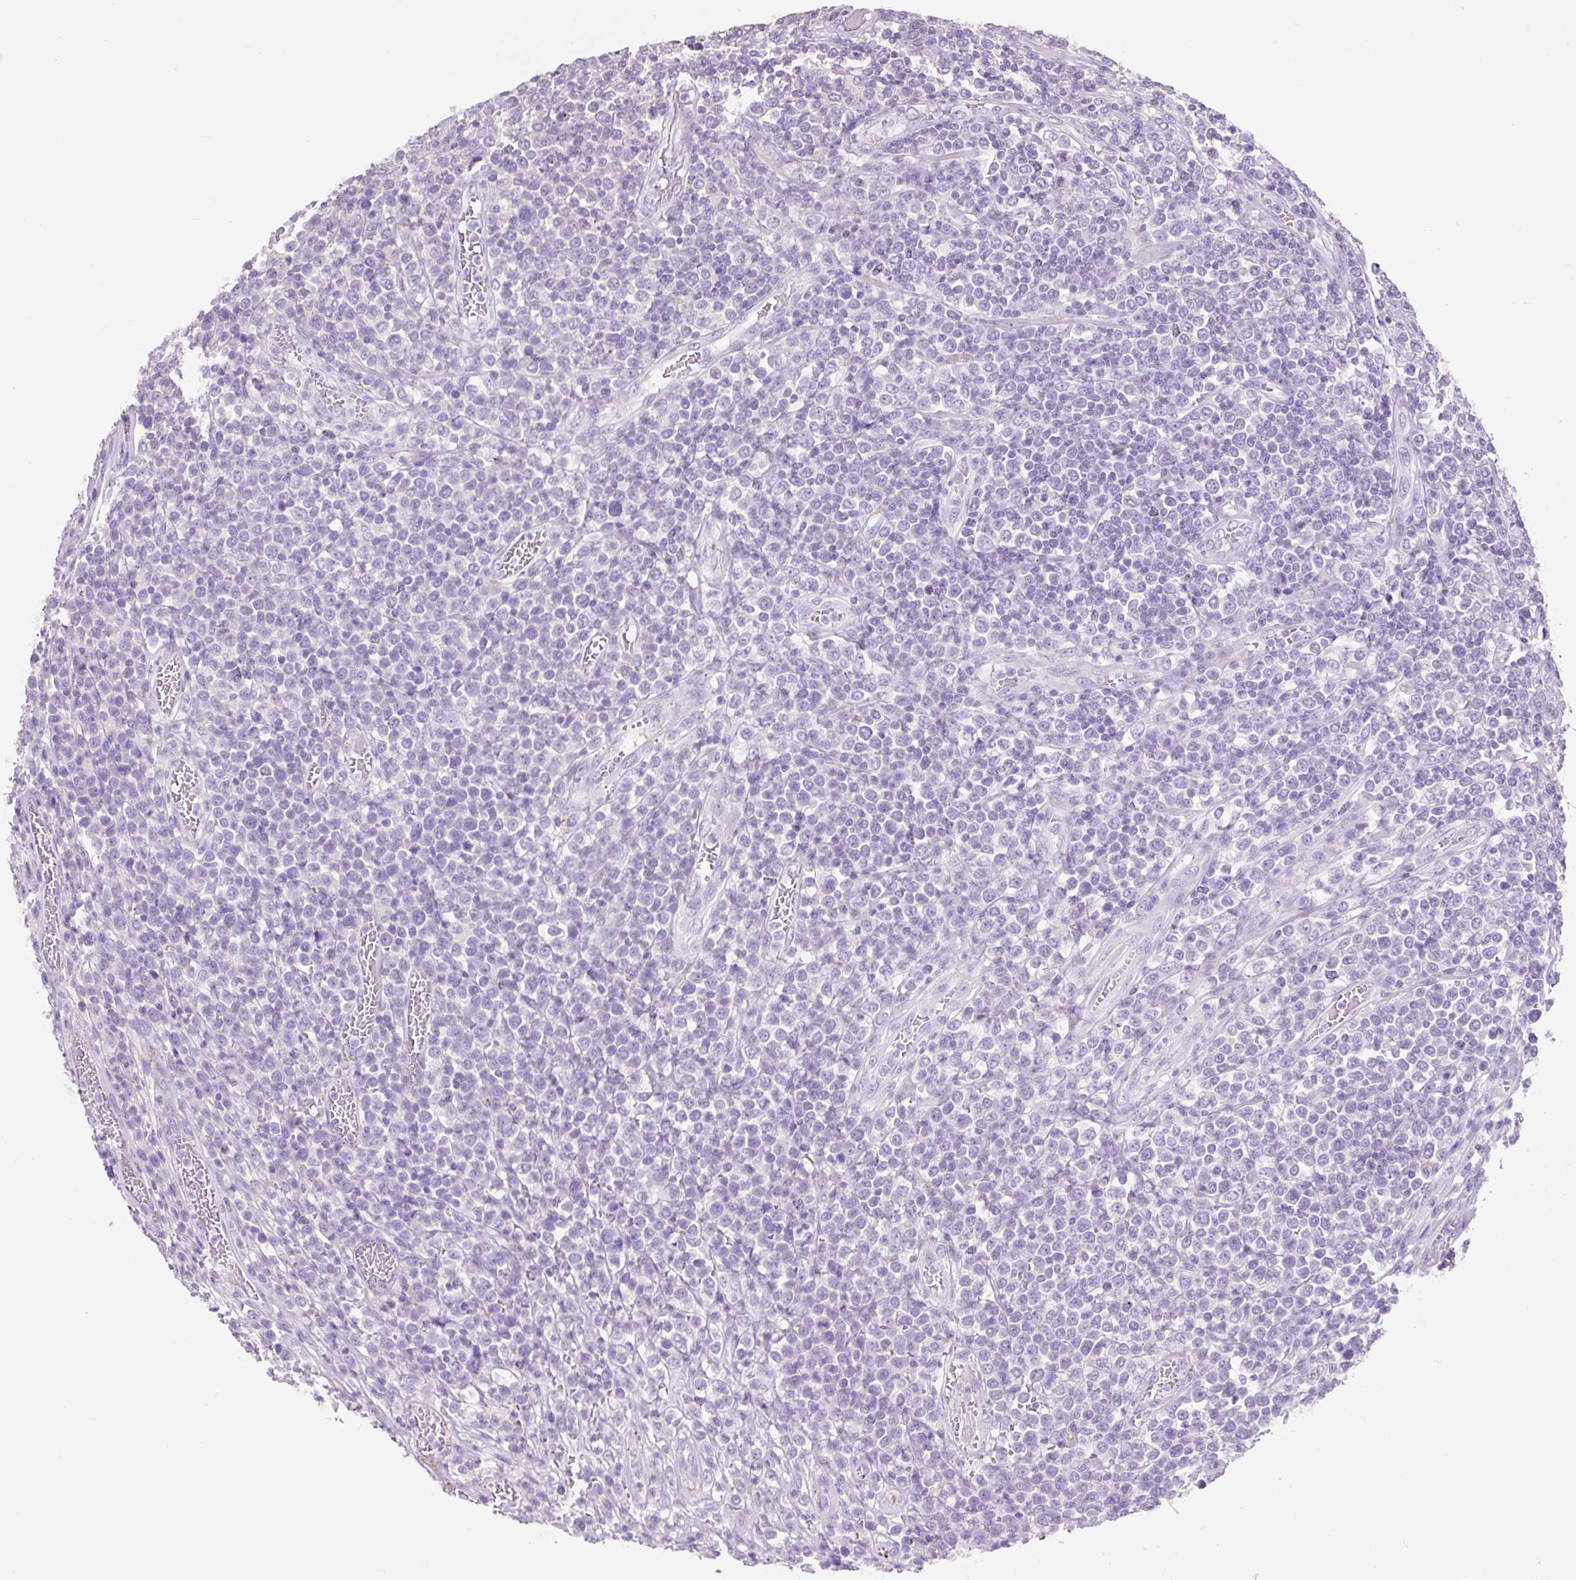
{"staining": {"intensity": "negative", "quantity": "none", "location": "none"}, "tissue": "lymphoma", "cell_type": "Tumor cells", "image_type": "cancer", "snomed": [{"axis": "morphology", "description": "Malignant lymphoma, non-Hodgkin's type, High grade"}, {"axis": "topography", "description": "Soft tissue"}], "caption": "A high-resolution micrograph shows immunohistochemistry staining of lymphoma, which exhibits no significant expression in tumor cells.", "gene": "OR10A7", "patient": {"sex": "female", "age": 56}}